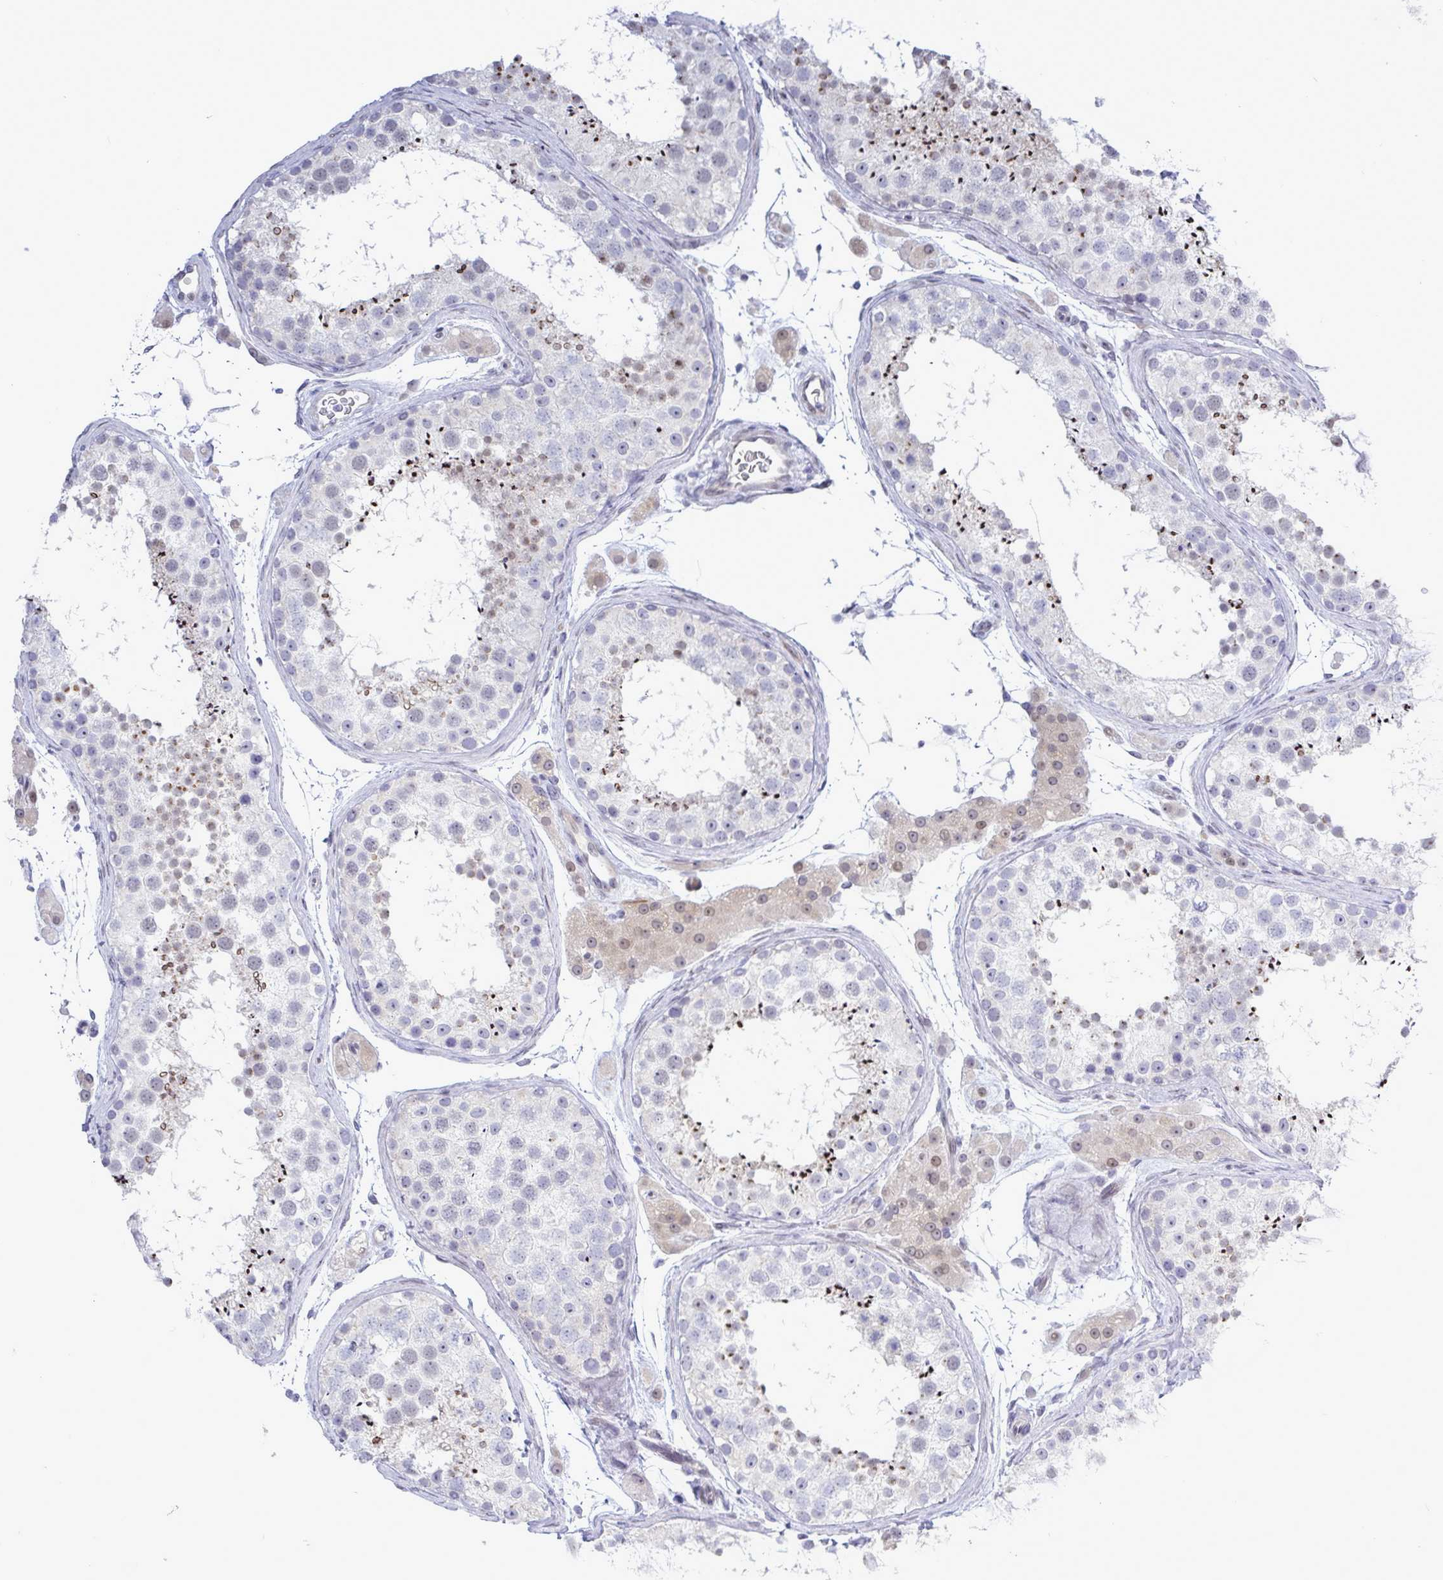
{"staining": {"intensity": "strong", "quantity": "<25%", "location": "cytoplasmic/membranous,nuclear"}, "tissue": "testis", "cell_type": "Cells in seminiferous ducts", "image_type": "normal", "snomed": [{"axis": "morphology", "description": "Normal tissue, NOS"}, {"axis": "topography", "description": "Testis"}], "caption": "A medium amount of strong cytoplasmic/membranous,nuclear expression is identified in approximately <25% of cells in seminiferous ducts in normal testis. The protein is stained brown, and the nuclei are stained in blue (DAB (3,3'-diaminobenzidine) IHC with brightfield microscopy, high magnification).", "gene": "MFSD4A", "patient": {"sex": "male", "age": 41}}